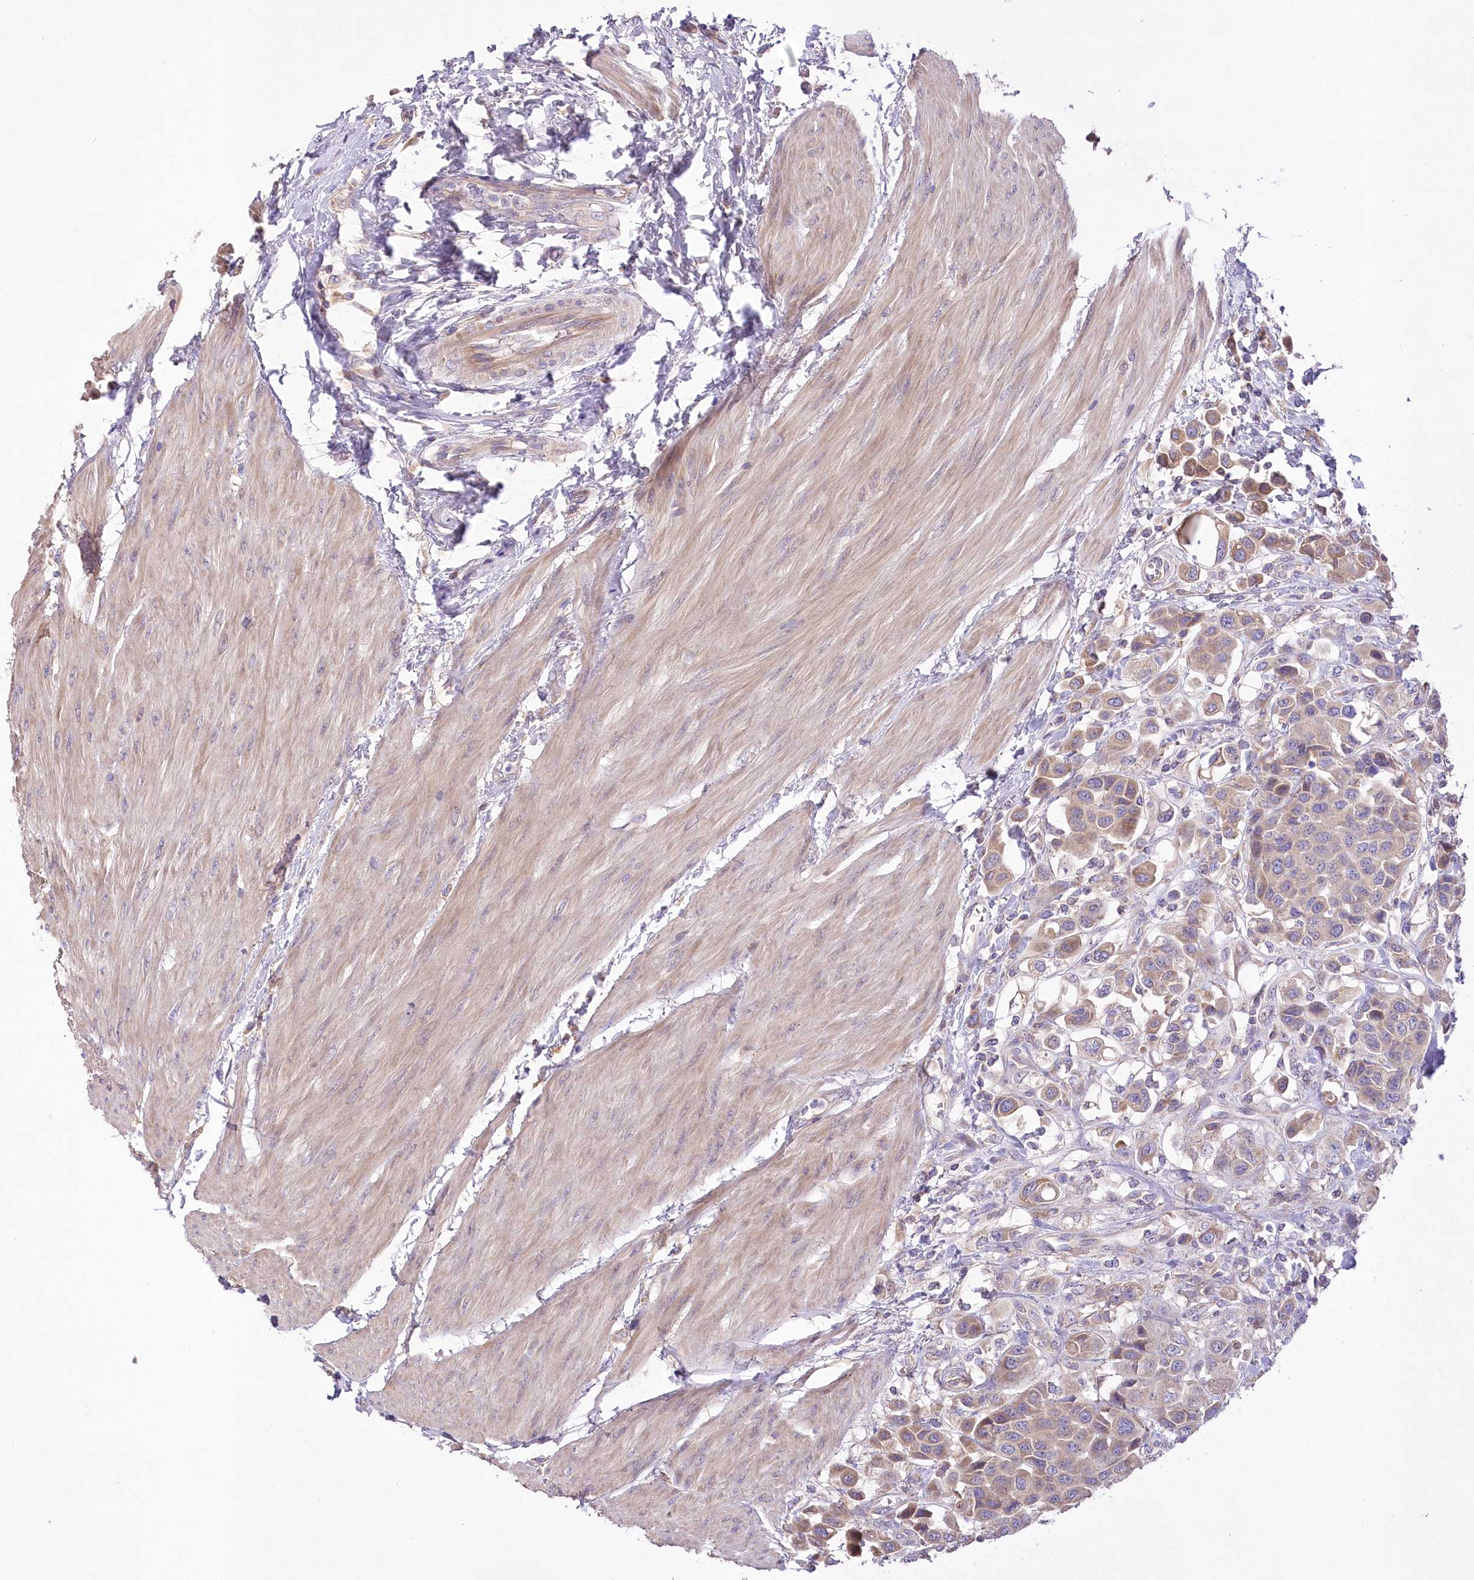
{"staining": {"intensity": "weak", "quantity": "25%-75%", "location": "cytoplasmic/membranous"}, "tissue": "urothelial cancer", "cell_type": "Tumor cells", "image_type": "cancer", "snomed": [{"axis": "morphology", "description": "Urothelial carcinoma, High grade"}, {"axis": "topography", "description": "Urinary bladder"}], "caption": "Immunohistochemical staining of human urothelial cancer shows low levels of weak cytoplasmic/membranous protein expression in approximately 25%-75% of tumor cells. The protein is shown in brown color, while the nuclei are stained blue.", "gene": "PBLD", "patient": {"sex": "male", "age": 50}}